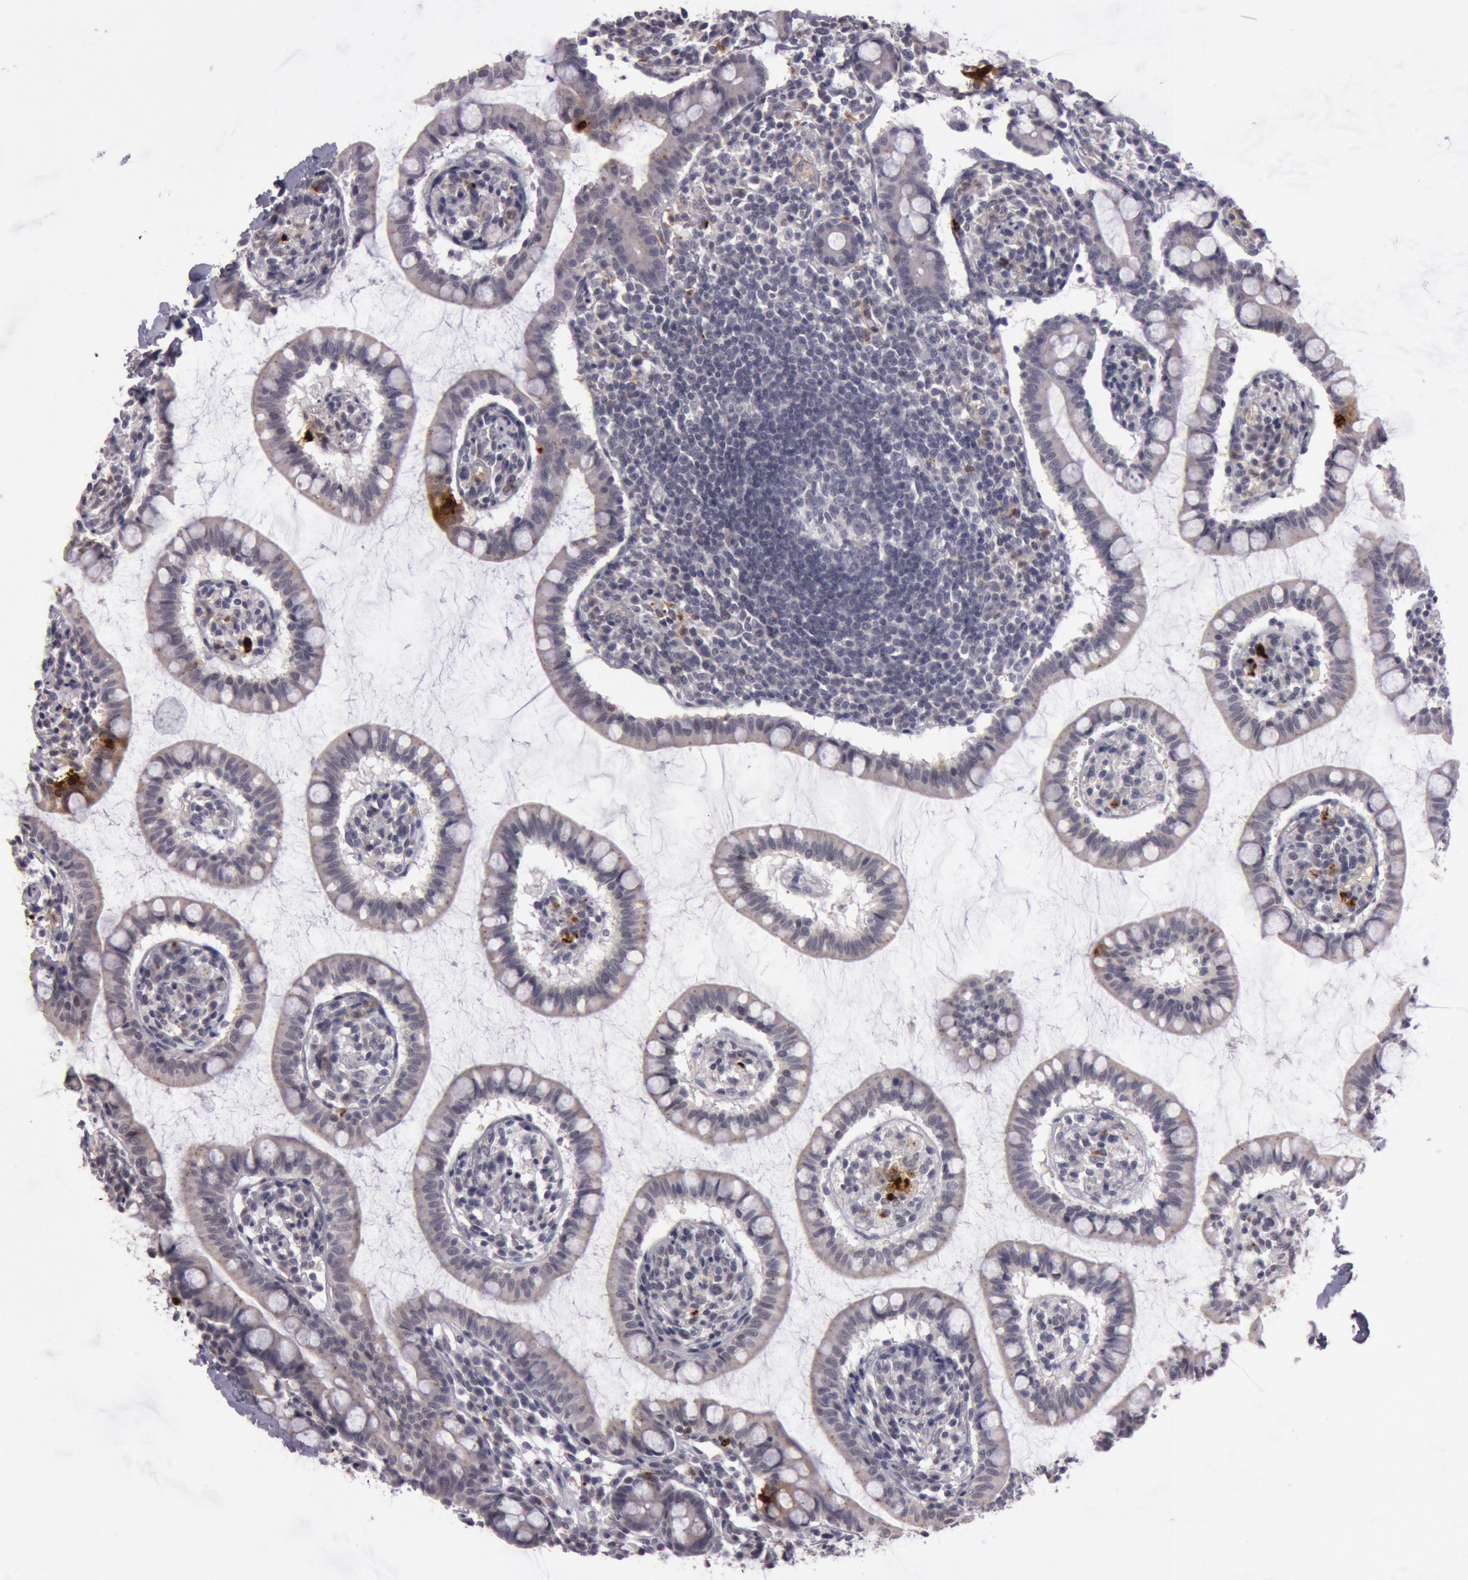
{"staining": {"intensity": "negative", "quantity": "none", "location": "none"}, "tissue": "small intestine", "cell_type": "Glandular cells", "image_type": "normal", "snomed": [{"axis": "morphology", "description": "Normal tissue, NOS"}, {"axis": "topography", "description": "Small intestine"}], "caption": "High magnification brightfield microscopy of benign small intestine stained with DAB (3,3'-diaminobenzidine) (brown) and counterstained with hematoxylin (blue): glandular cells show no significant staining. The staining was performed using DAB to visualize the protein expression in brown, while the nuclei were stained in blue with hematoxylin (Magnification: 20x).", "gene": "KDM6A", "patient": {"sex": "female", "age": 61}}